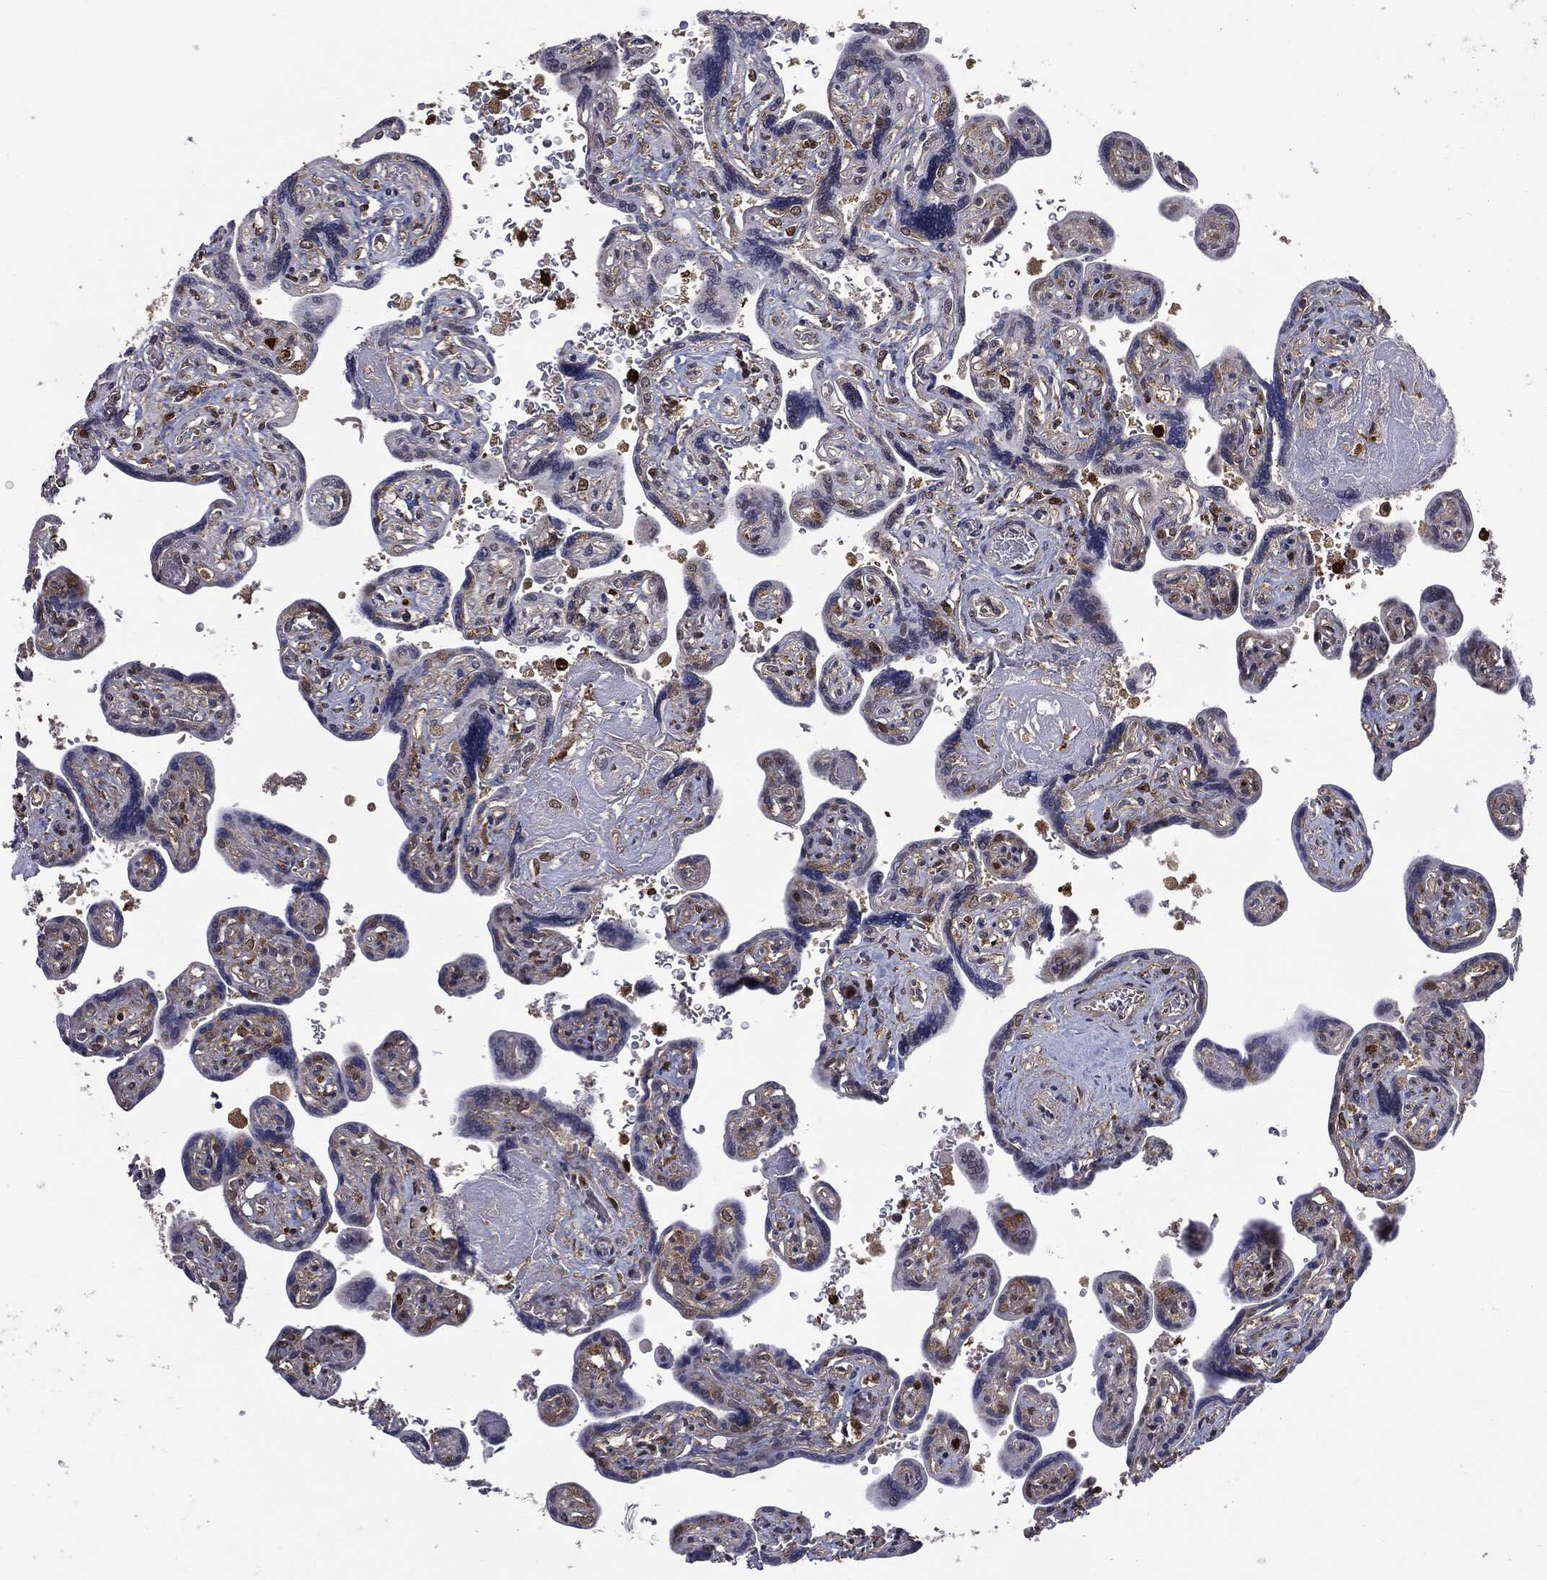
{"staining": {"intensity": "weak", "quantity": "25%-75%", "location": "cytoplasmic/membranous,nuclear"}, "tissue": "placenta", "cell_type": "Decidual cells", "image_type": "normal", "snomed": [{"axis": "morphology", "description": "Normal tissue, NOS"}, {"axis": "topography", "description": "Placenta"}], "caption": "Immunohistochemistry (IHC) photomicrograph of normal placenta stained for a protein (brown), which reveals low levels of weak cytoplasmic/membranous,nuclear positivity in approximately 25%-75% of decidual cells.", "gene": "GPI", "patient": {"sex": "female", "age": 32}}